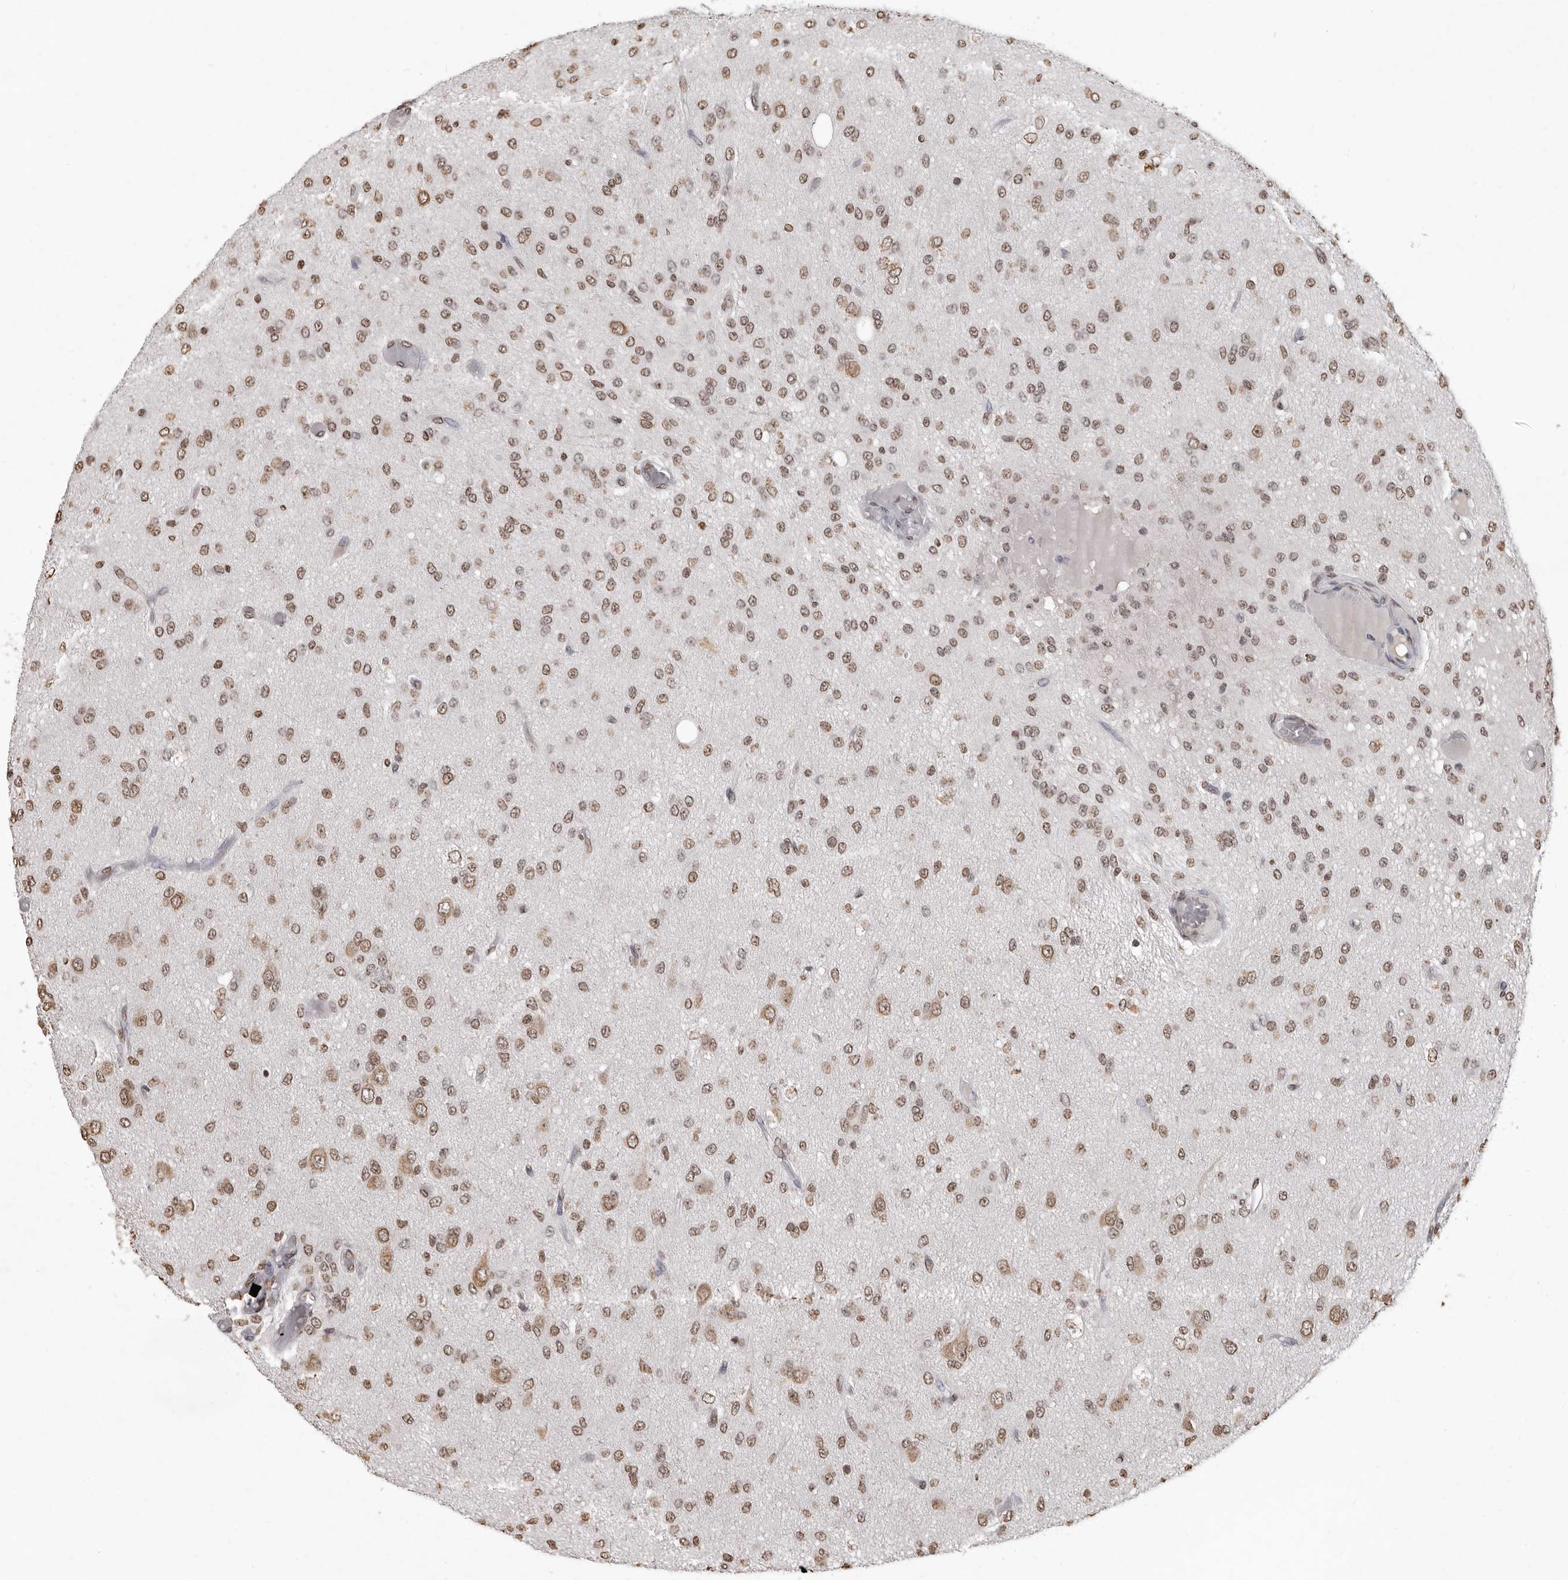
{"staining": {"intensity": "weak", "quantity": ">75%", "location": "nuclear"}, "tissue": "glioma", "cell_type": "Tumor cells", "image_type": "cancer", "snomed": [{"axis": "morphology", "description": "Glioma, malignant, High grade"}, {"axis": "topography", "description": "Brain"}], "caption": "This histopathology image exhibits immunohistochemistry (IHC) staining of human glioma, with low weak nuclear expression in about >75% of tumor cells.", "gene": "WDR45", "patient": {"sex": "female", "age": 59}}